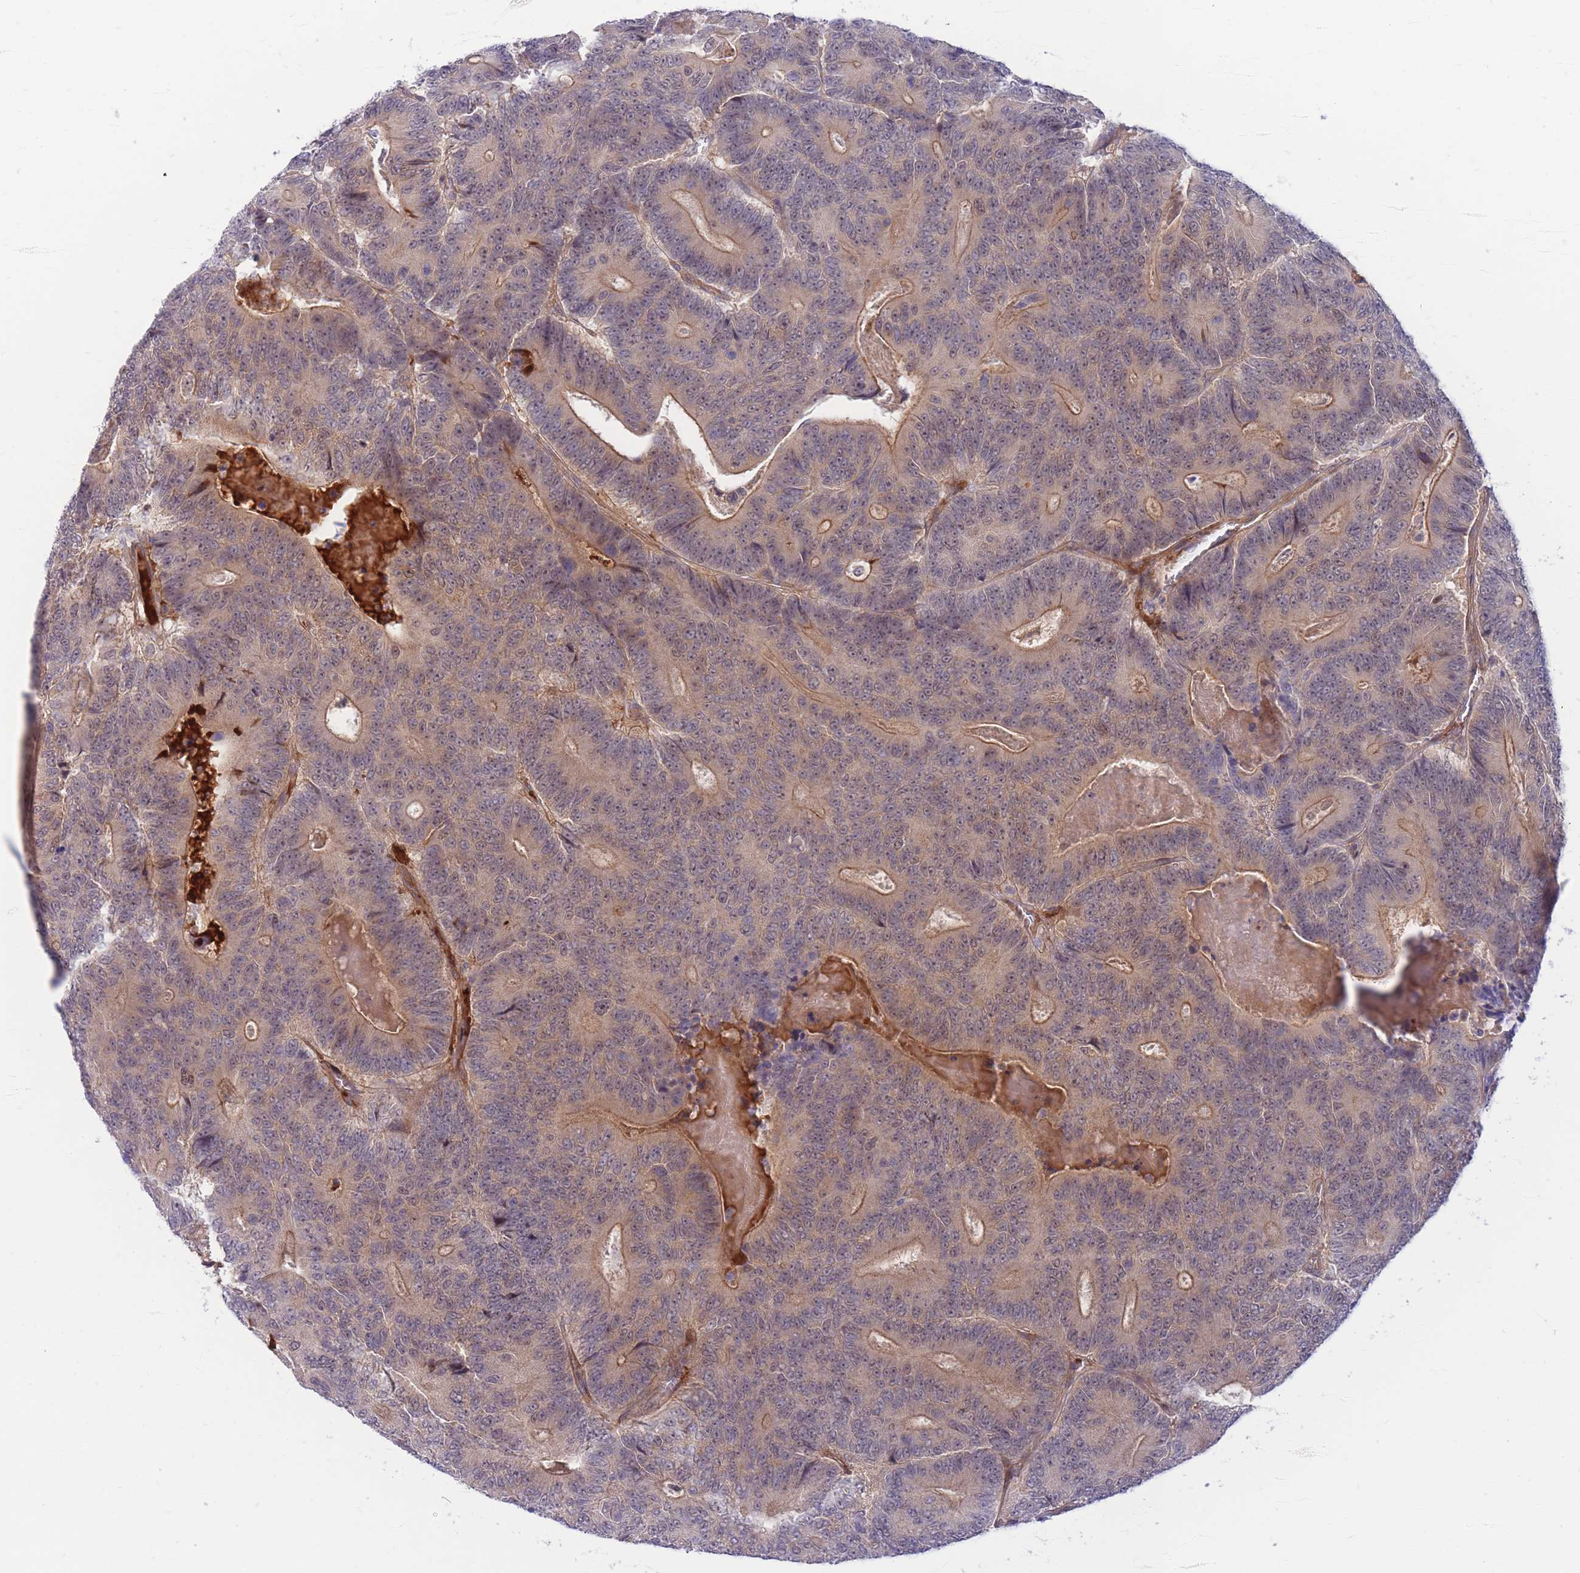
{"staining": {"intensity": "negative", "quantity": "none", "location": "none"}, "tissue": "colorectal cancer", "cell_type": "Tumor cells", "image_type": "cancer", "snomed": [{"axis": "morphology", "description": "Adenocarcinoma, NOS"}, {"axis": "topography", "description": "Colon"}], "caption": "DAB (3,3'-diaminobenzidine) immunohistochemical staining of colorectal cancer displays no significant expression in tumor cells.", "gene": "APOL4", "patient": {"sex": "male", "age": 83}}